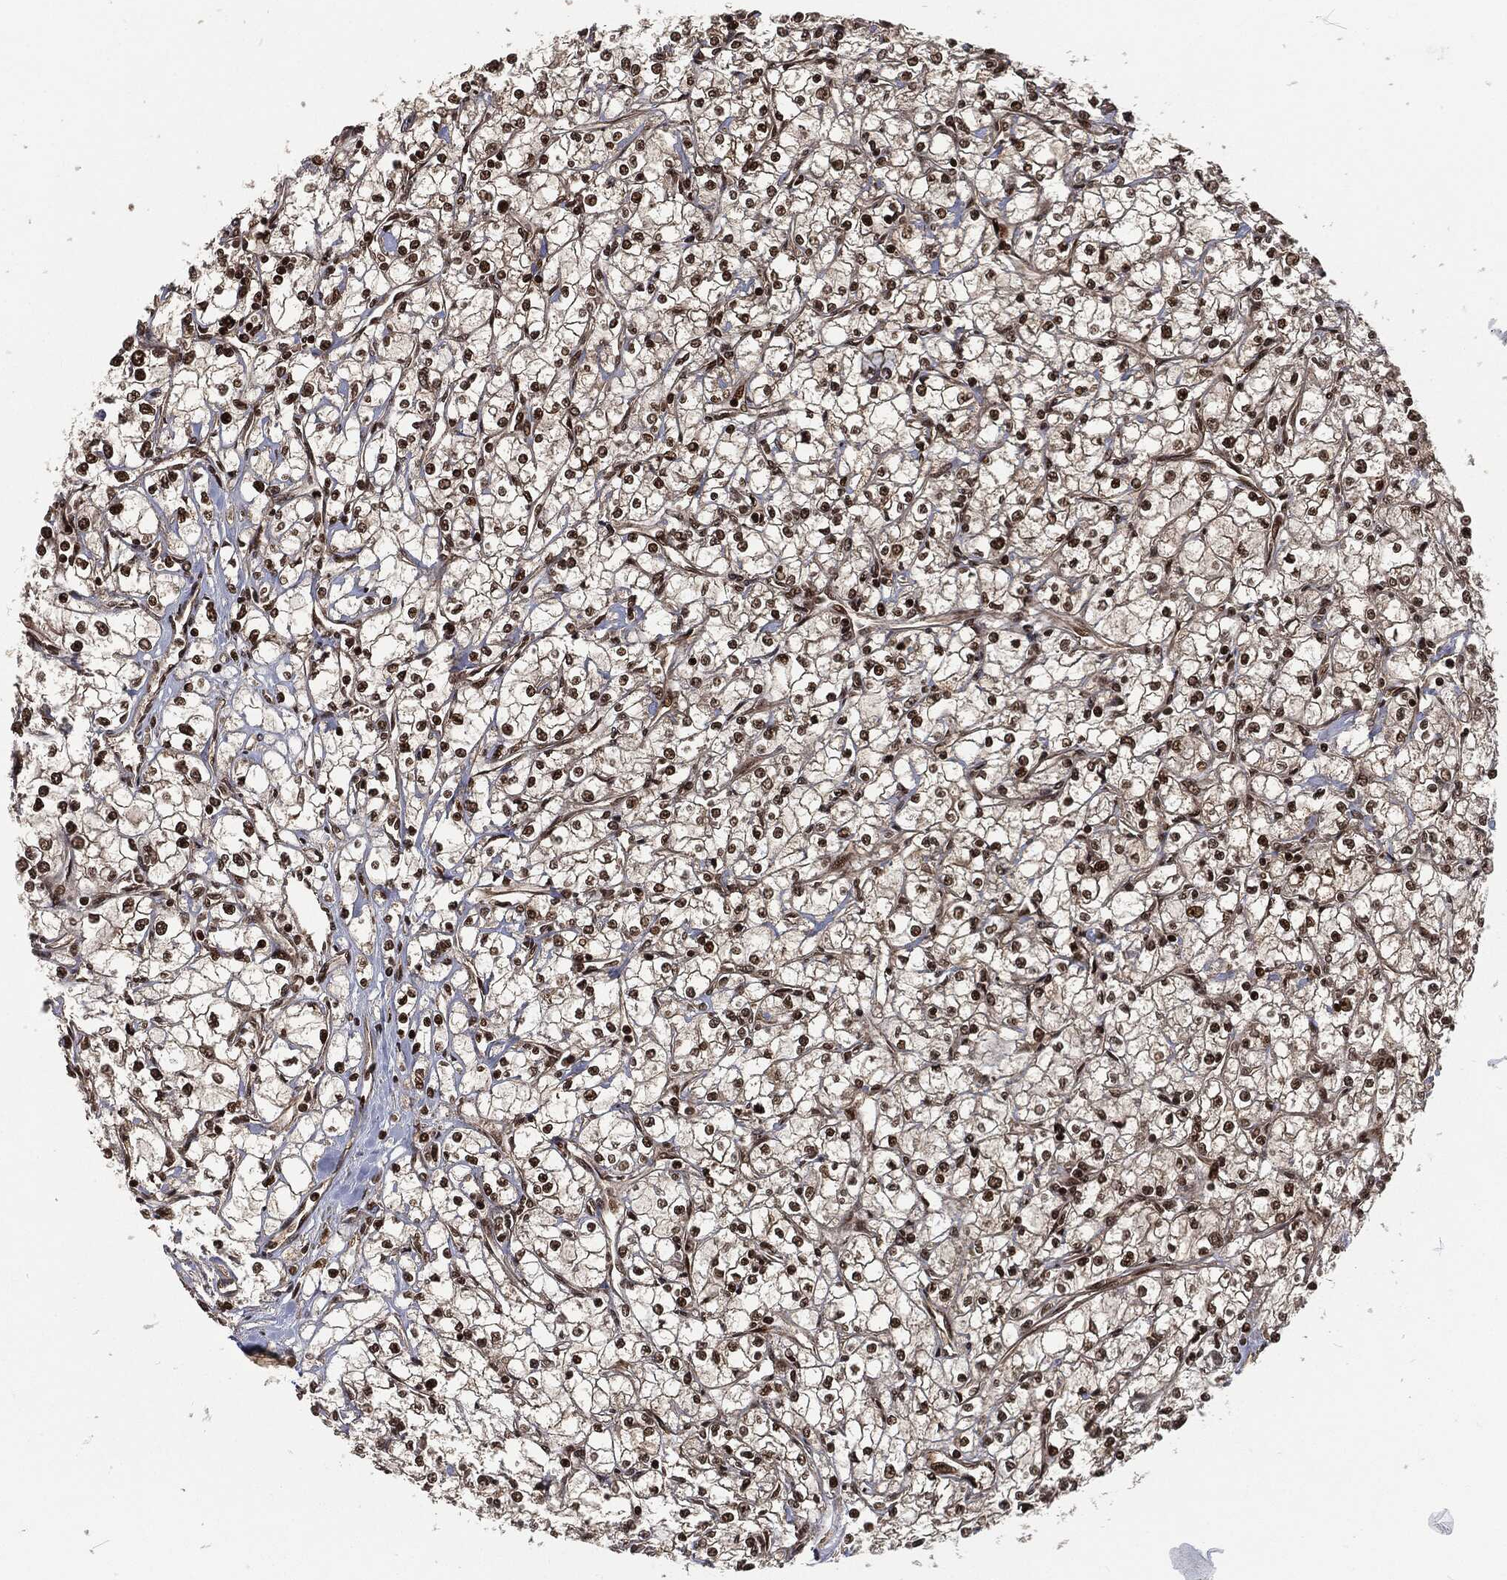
{"staining": {"intensity": "strong", "quantity": "25%-75%", "location": "nuclear"}, "tissue": "renal cancer", "cell_type": "Tumor cells", "image_type": "cancer", "snomed": [{"axis": "morphology", "description": "Adenocarcinoma, NOS"}, {"axis": "topography", "description": "Kidney"}], "caption": "A photomicrograph showing strong nuclear positivity in approximately 25%-75% of tumor cells in renal cancer (adenocarcinoma), as visualized by brown immunohistochemical staining.", "gene": "NGRN", "patient": {"sex": "male", "age": 67}}